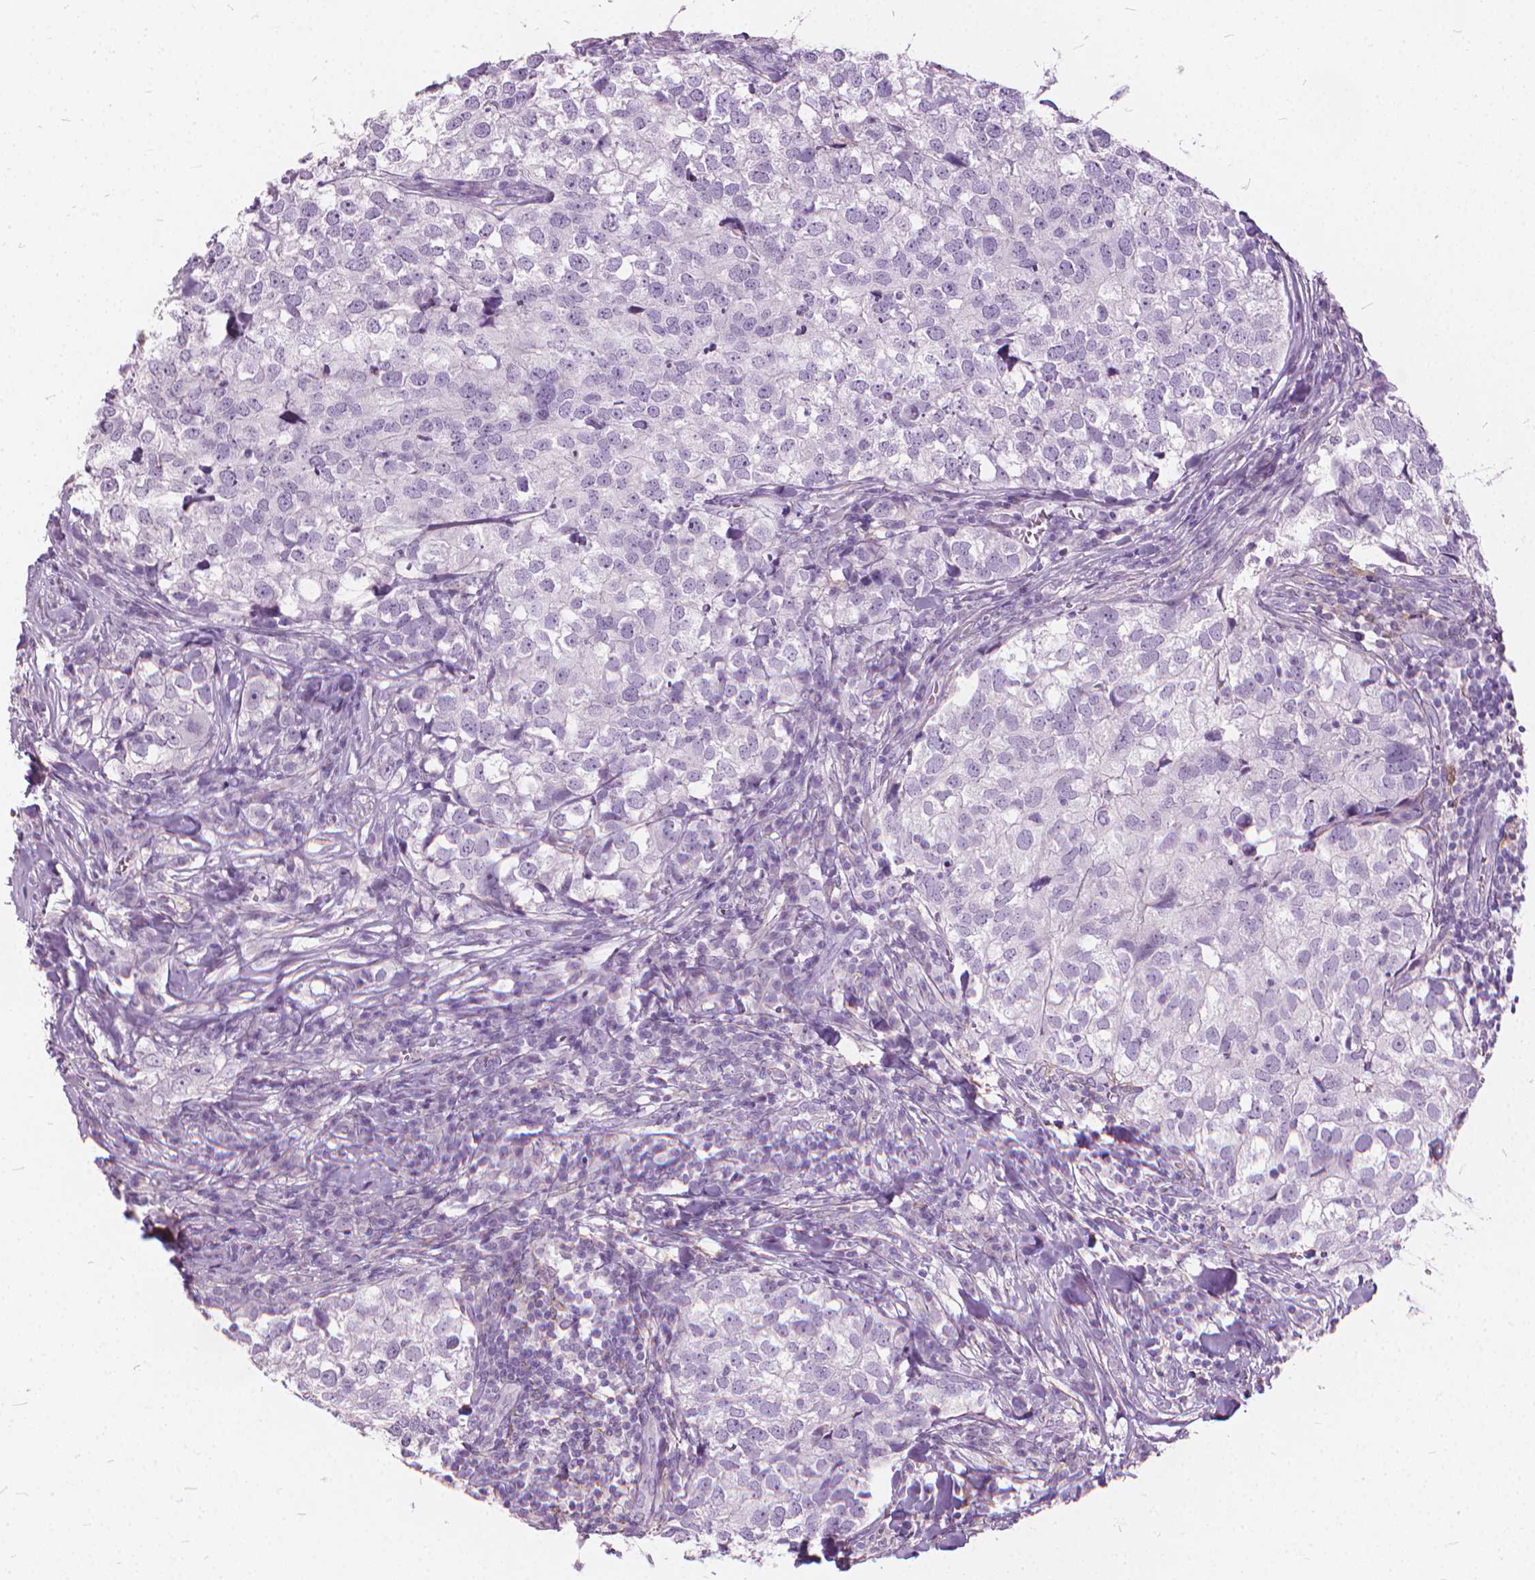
{"staining": {"intensity": "negative", "quantity": "none", "location": "none"}, "tissue": "breast cancer", "cell_type": "Tumor cells", "image_type": "cancer", "snomed": [{"axis": "morphology", "description": "Duct carcinoma"}, {"axis": "topography", "description": "Breast"}], "caption": "Tumor cells are negative for protein expression in human breast cancer (intraductal carcinoma). (Stains: DAB (3,3'-diaminobenzidine) immunohistochemistry (IHC) with hematoxylin counter stain, Microscopy: brightfield microscopy at high magnification).", "gene": "DNM1", "patient": {"sex": "female", "age": 30}}